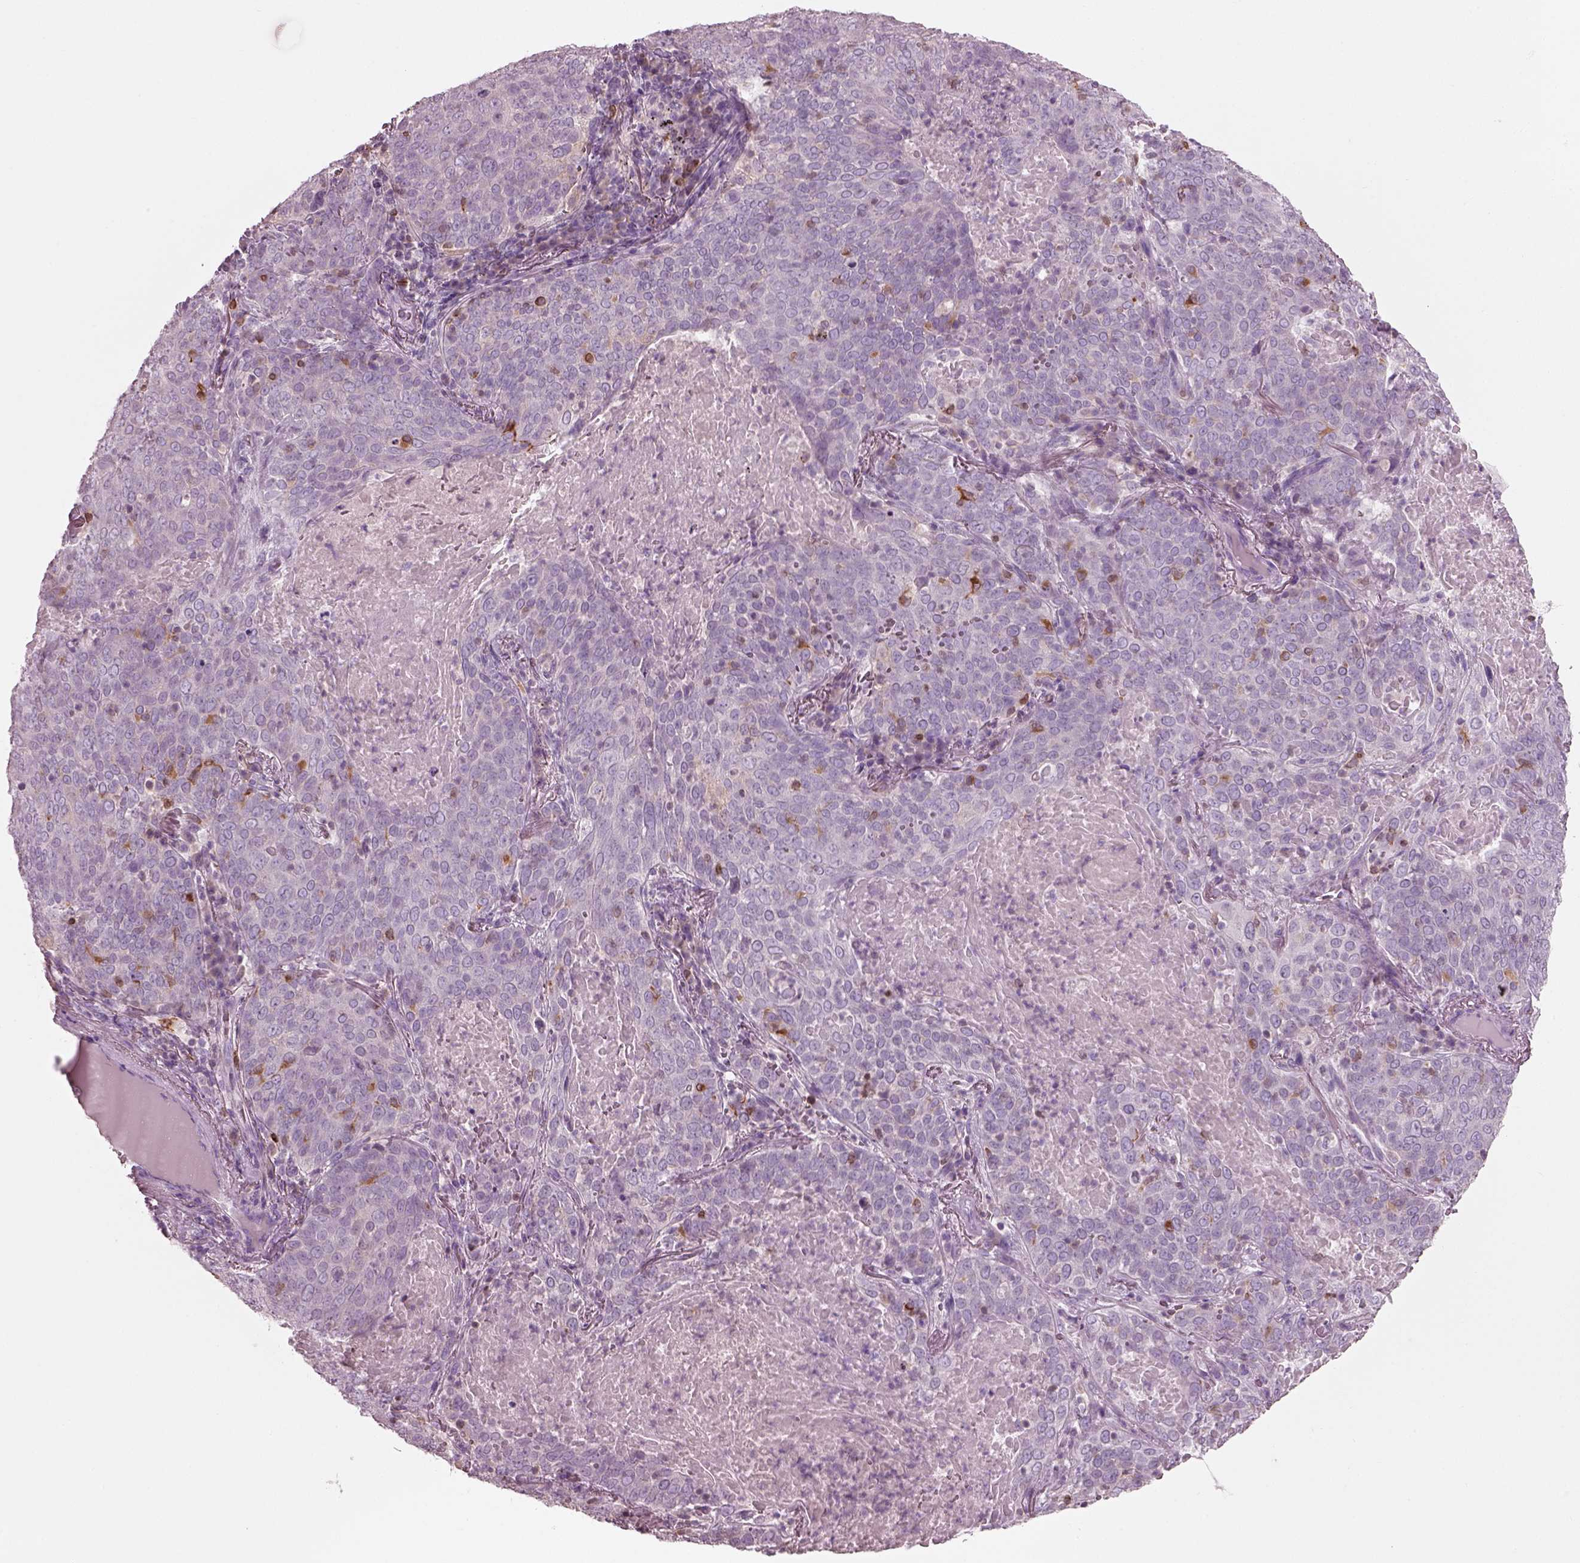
{"staining": {"intensity": "negative", "quantity": "none", "location": "none"}, "tissue": "lung cancer", "cell_type": "Tumor cells", "image_type": "cancer", "snomed": [{"axis": "morphology", "description": "Squamous cell carcinoma, NOS"}, {"axis": "topography", "description": "Lung"}], "caption": "Protein analysis of lung cancer (squamous cell carcinoma) demonstrates no significant staining in tumor cells.", "gene": "SLC27A2", "patient": {"sex": "male", "age": 82}}